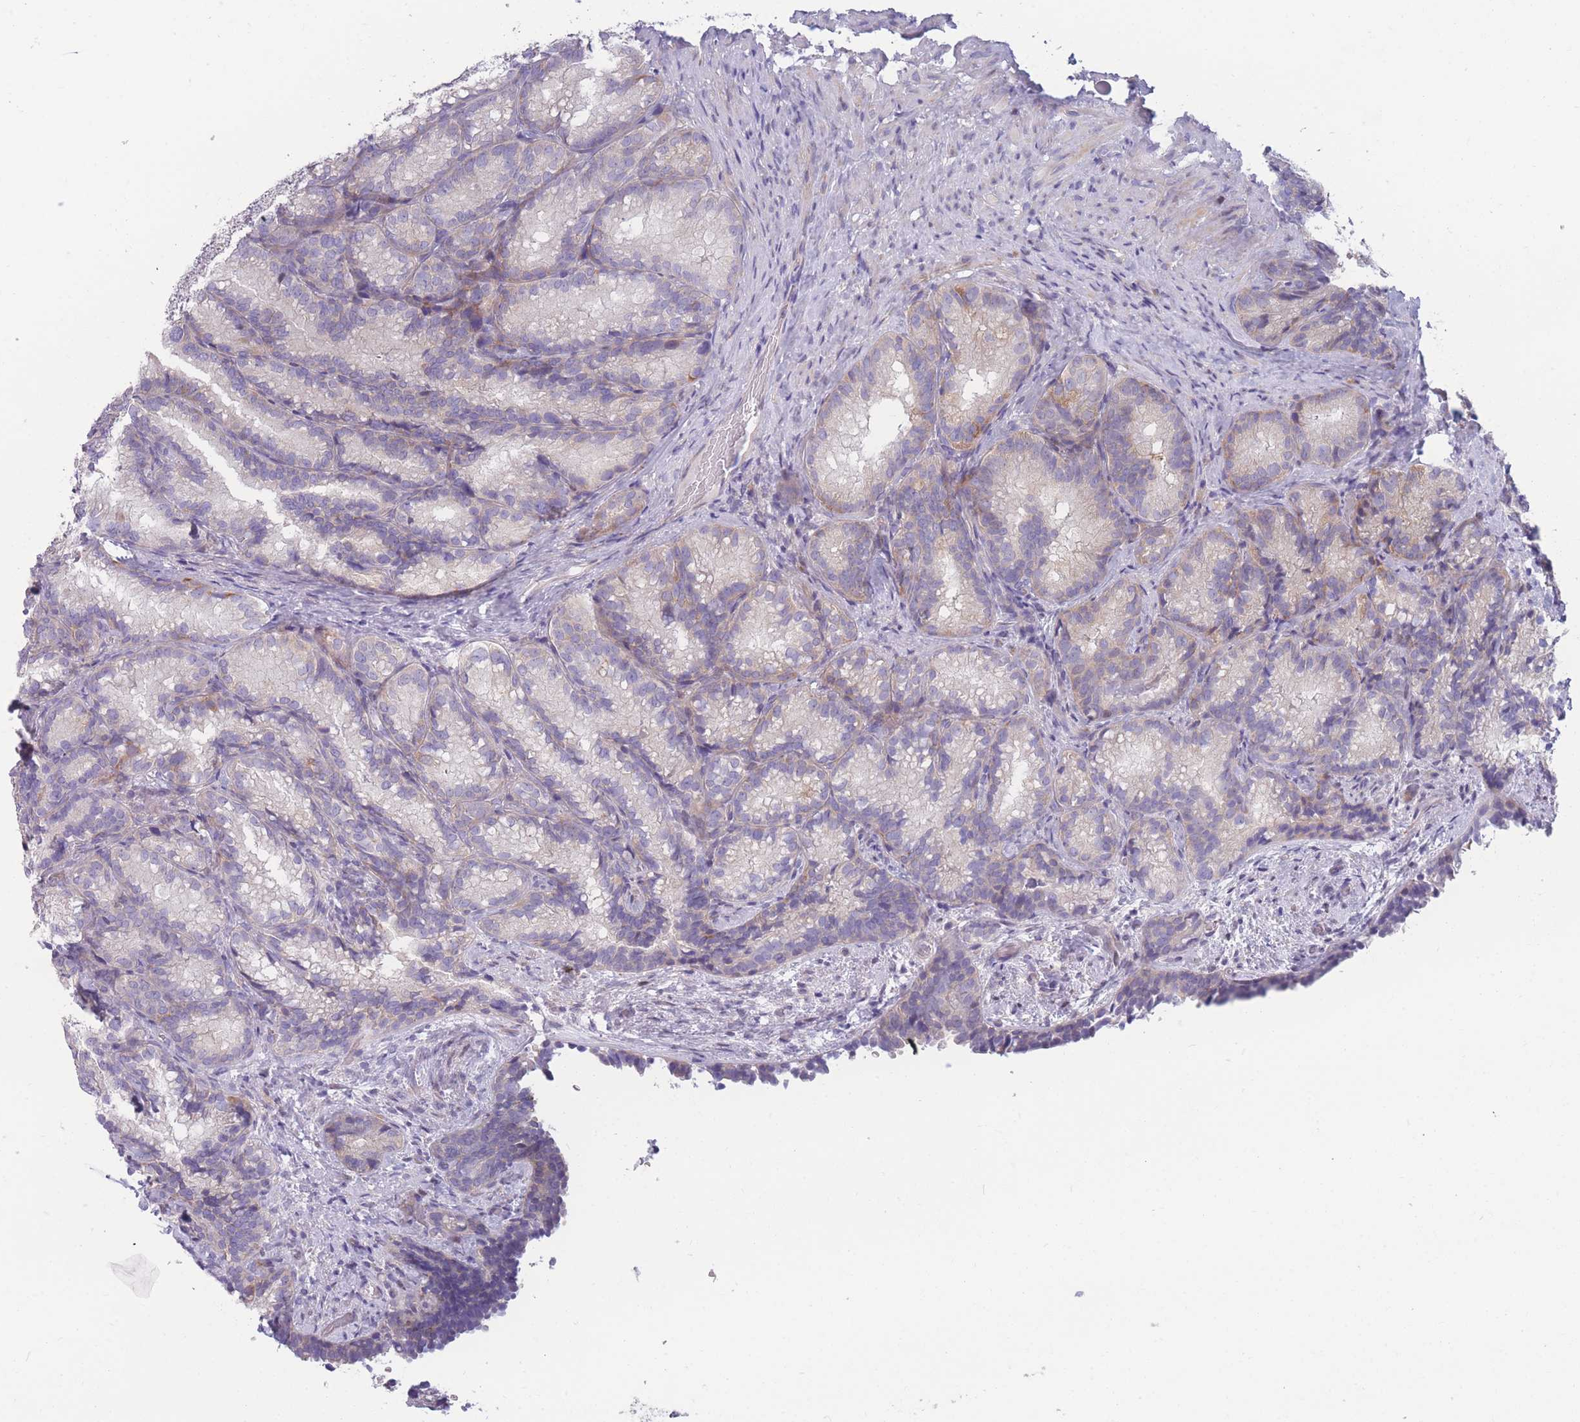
{"staining": {"intensity": "weak", "quantity": "<25%", "location": "cytoplasmic/membranous"}, "tissue": "seminal vesicle", "cell_type": "Glandular cells", "image_type": "normal", "snomed": [{"axis": "morphology", "description": "Normal tissue, NOS"}, {"axis": "topography", "description": "Seminal veicle"}], "caption": "Seminal vesicle stained for a protein using immunohistochemistry (IHC) shows no staining glandular cells.", "gene": "PDE4A", "patient": {"sex": "male", "age": 58}}